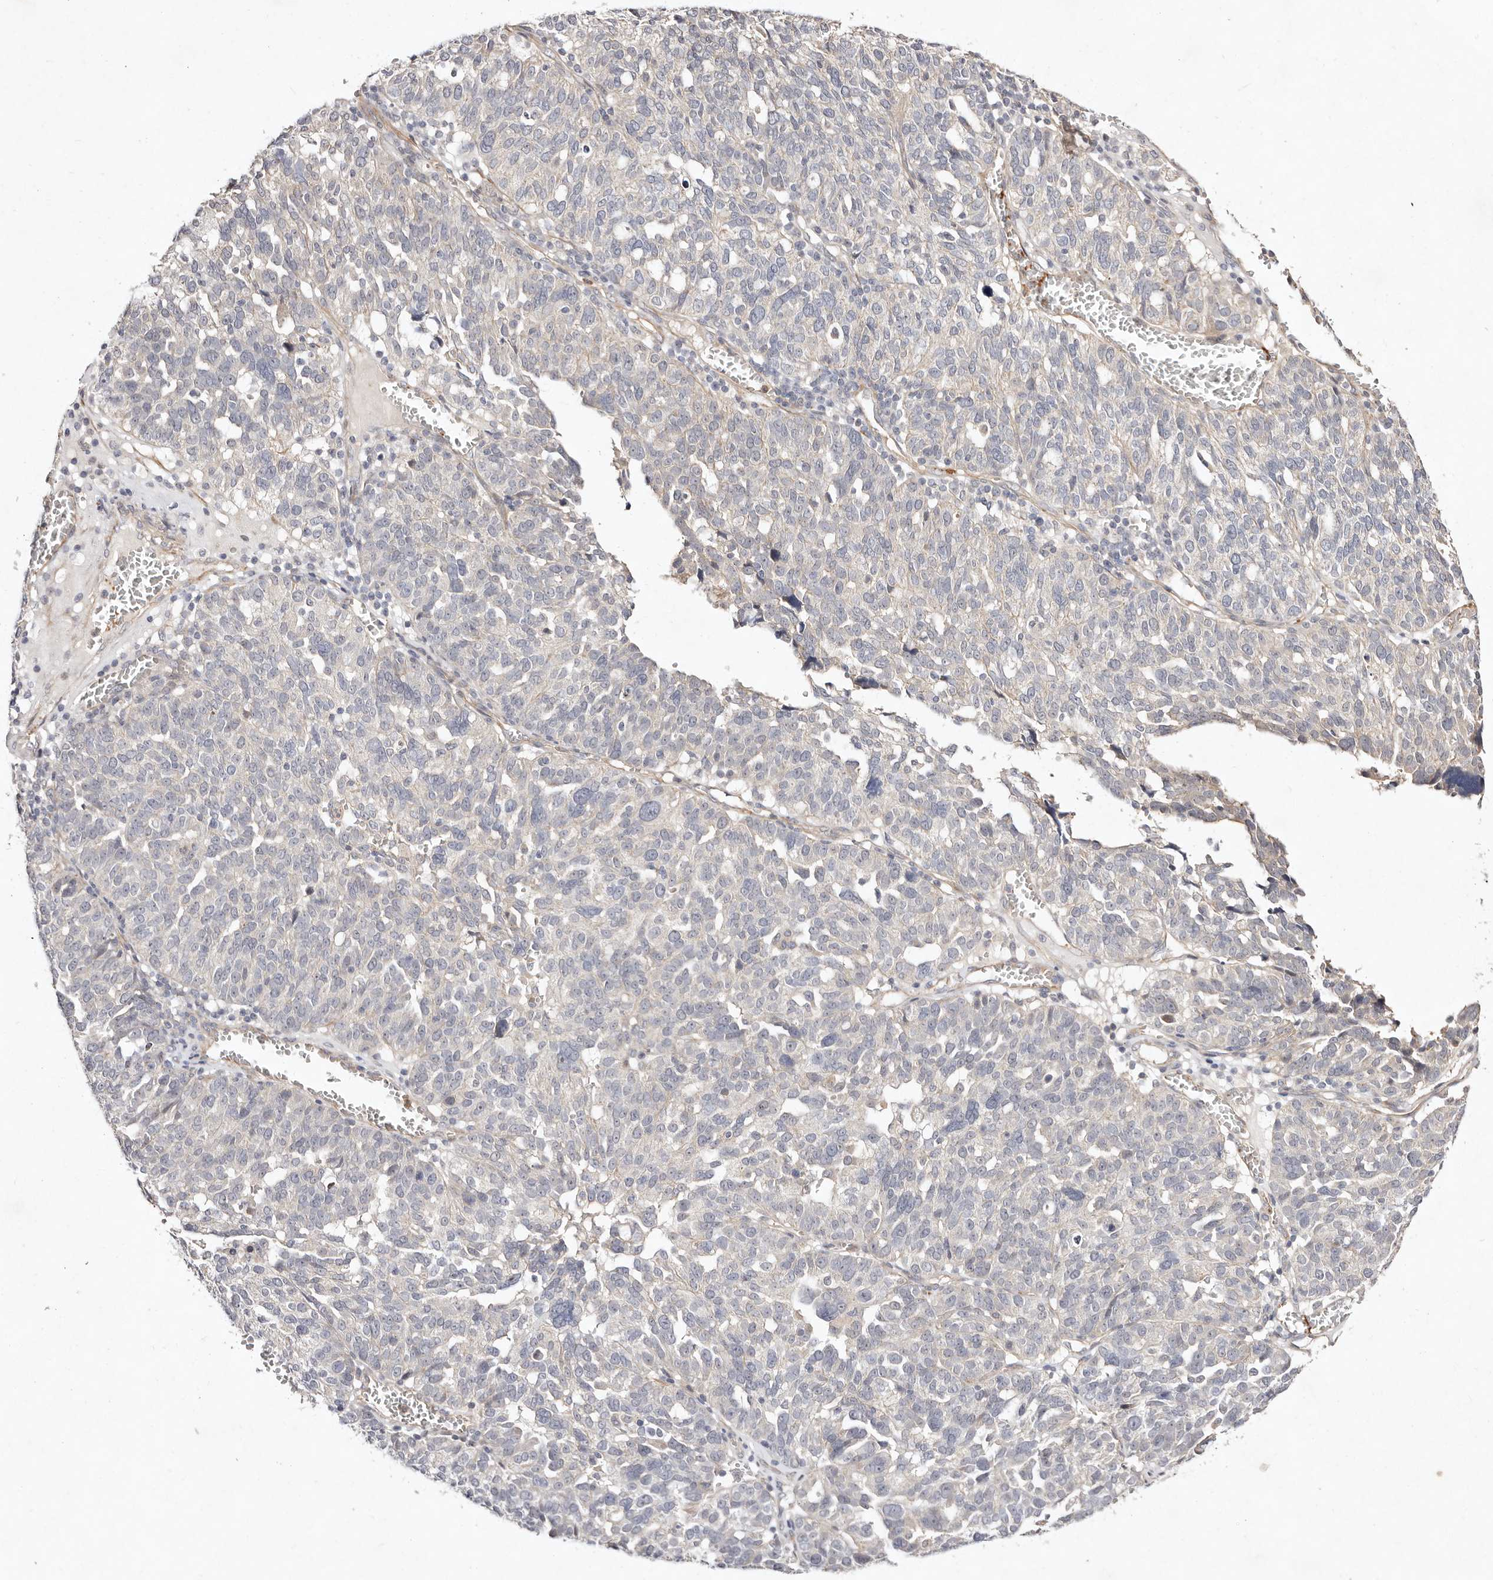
{"staining": {"intensity": "negative", "quantity": "none", "location": "none"}, "tissue": "ovarian cancer", "cell_type": "Tumor cells", "image_type": "cancer", "snomed": [{"axis": "morphology", "description": "Cystadenocarcinoma, serous, NOS"}, {"axis": "topography", "description": "Ovary"}], "caption": "DAB (3,3'-diaminobenzidine) immunohistochemical staining of ovarian cancer demonstrates no significant positivity in tumor cells.", "gene": "MTMR11", "patient": {"sex": "female", "age": 59}}